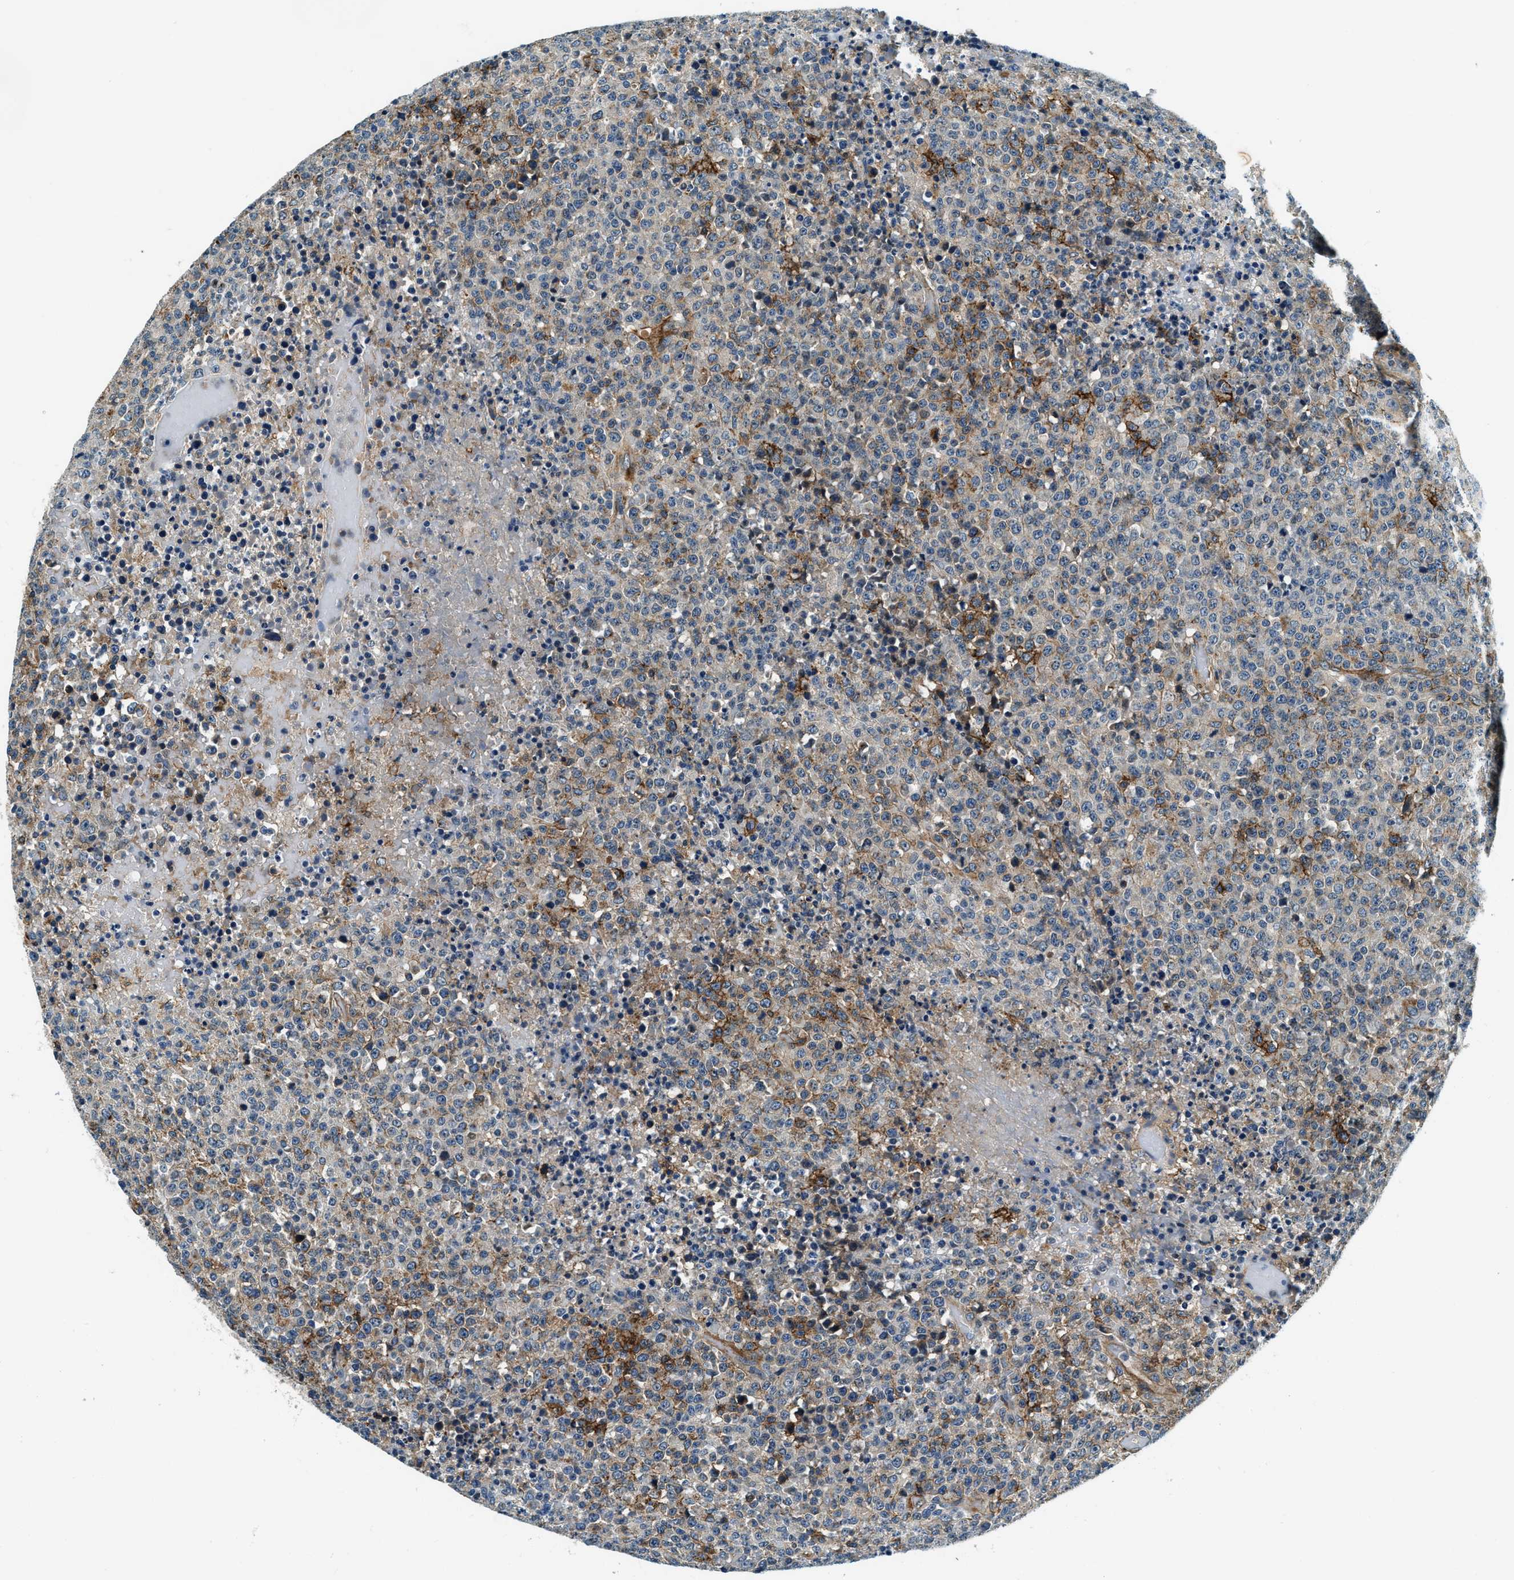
{"staining": {"intensity": "moderate", "quantity": "<25%", "location": "cytoplasmic/membranous"}, "tissue": "lymphoma", "cell_type": "Tumor cells", "image_type": "cancer", "snomed": [{"axis": "morphology", "description": "Malignant lymphoma, non-Hodgkin's type, High grade"}, {"axis": "topography", "description": "Lymph node"}], "caption": "Protein staining displays moderate cytoplasmic/membranous staining in approximately <25% of tumor cells in lymphoma.", "gene": "C2orf66", "patient": {"sex": "male", "age": 13}}